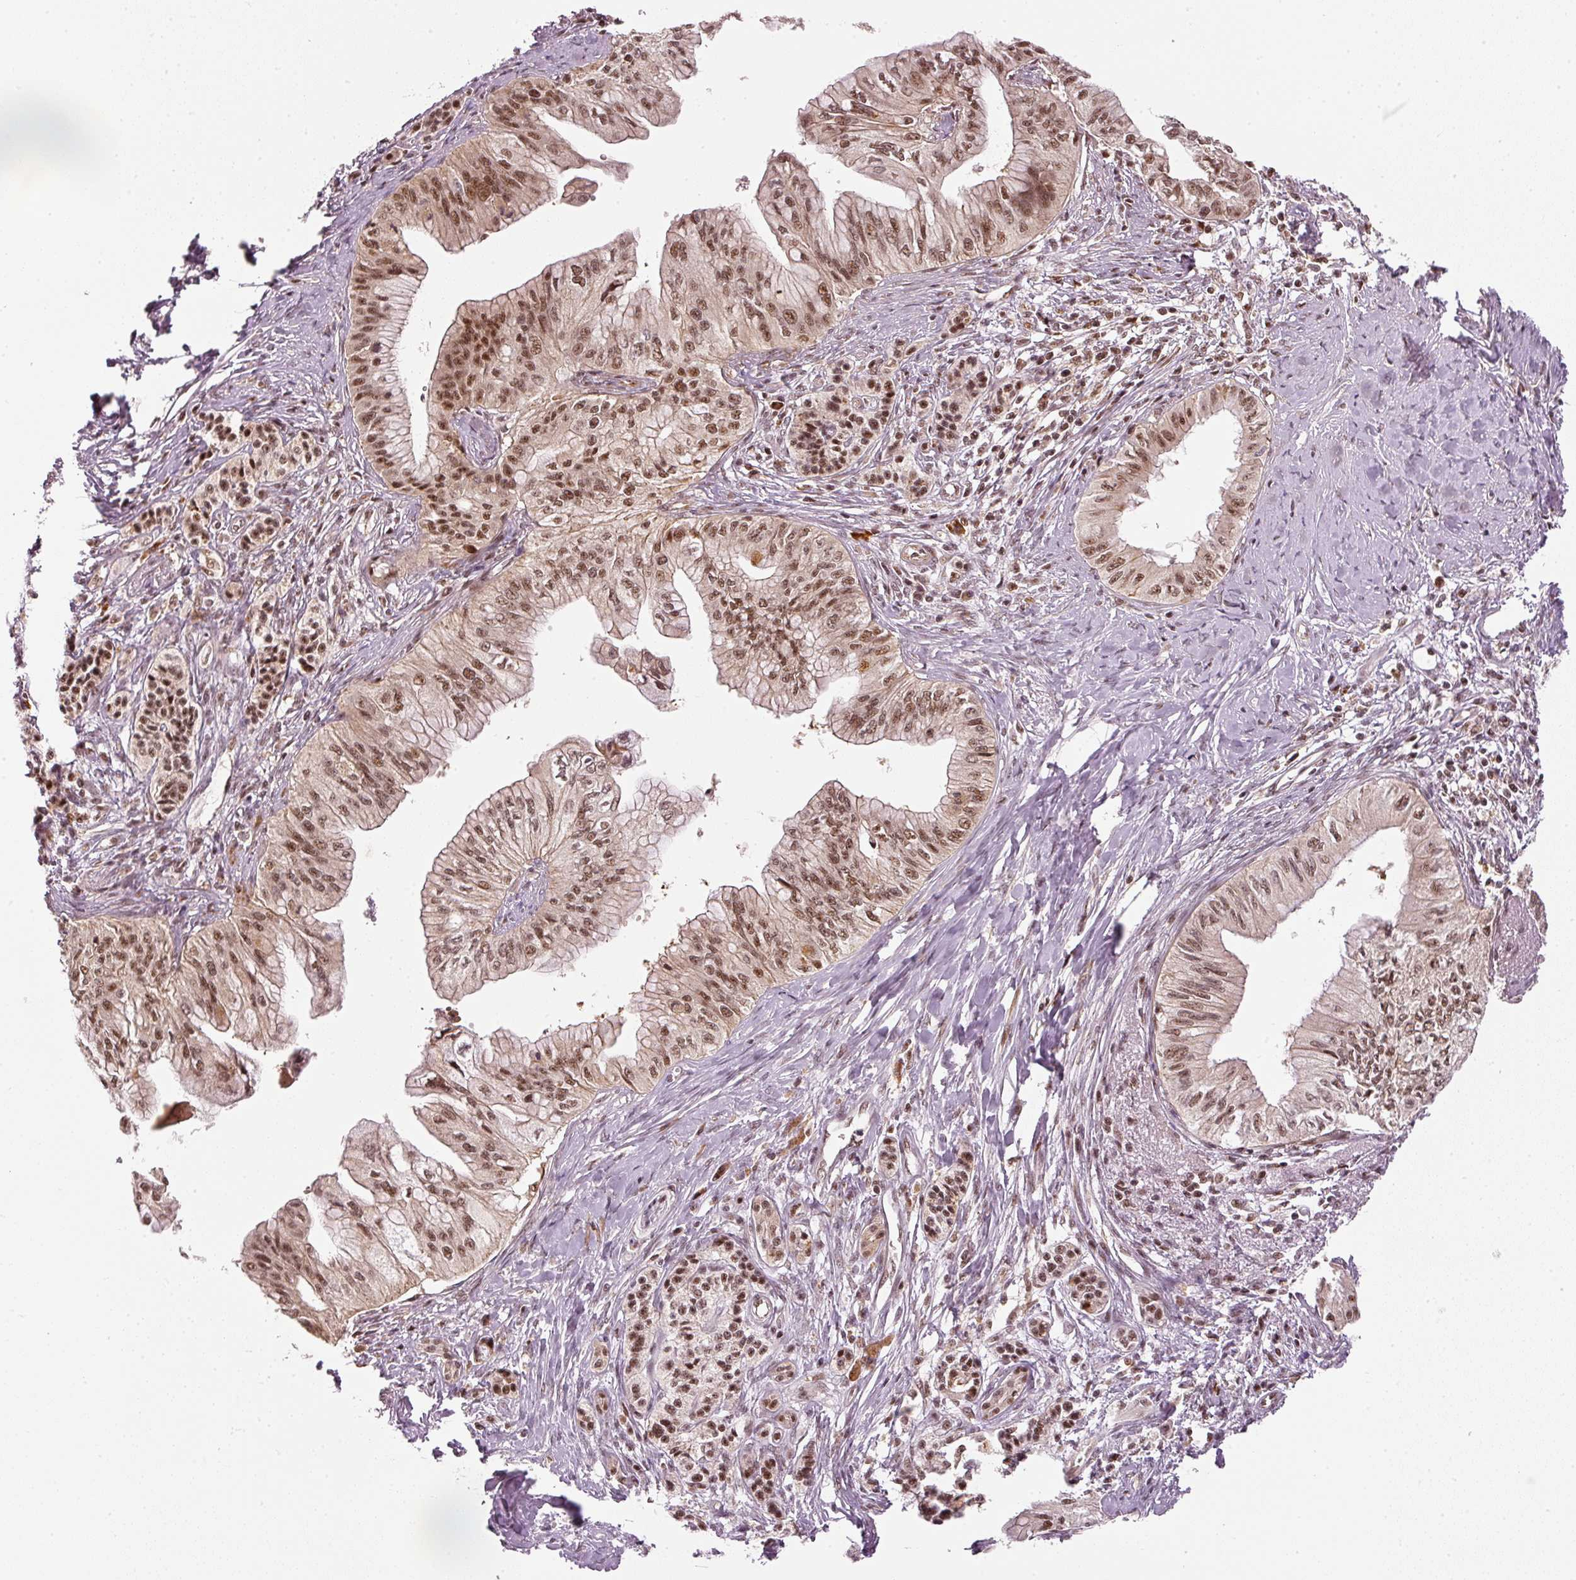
{"staining": {"intensity": "moderate", "quantity": ">75%", "location": "nuclear"}, "tissue": "pancreatic cancer", "cell_type": "Tumor cells", "image_type": "cancer", "snomed": [{"axis": "morphology", "description": "Adenocarcinoma, NOS"}, {"axis": "topography", "description": "Pancreas"}], "caption": "Immunohistochemistry staining of pancreatic adenocarcinoma, which shows medium levels of moderate nuclear expression in approximately >75% of tumor cells indicating moderate nuclear protein expression. The staining was performed using DAB (3,3'-diaminobenzidine) (brown) for protein detection and nuclei were counterstained in hematoxylin (blue).", "gene": "THOC6", "patient": {"sex": "male", "age": 71}}